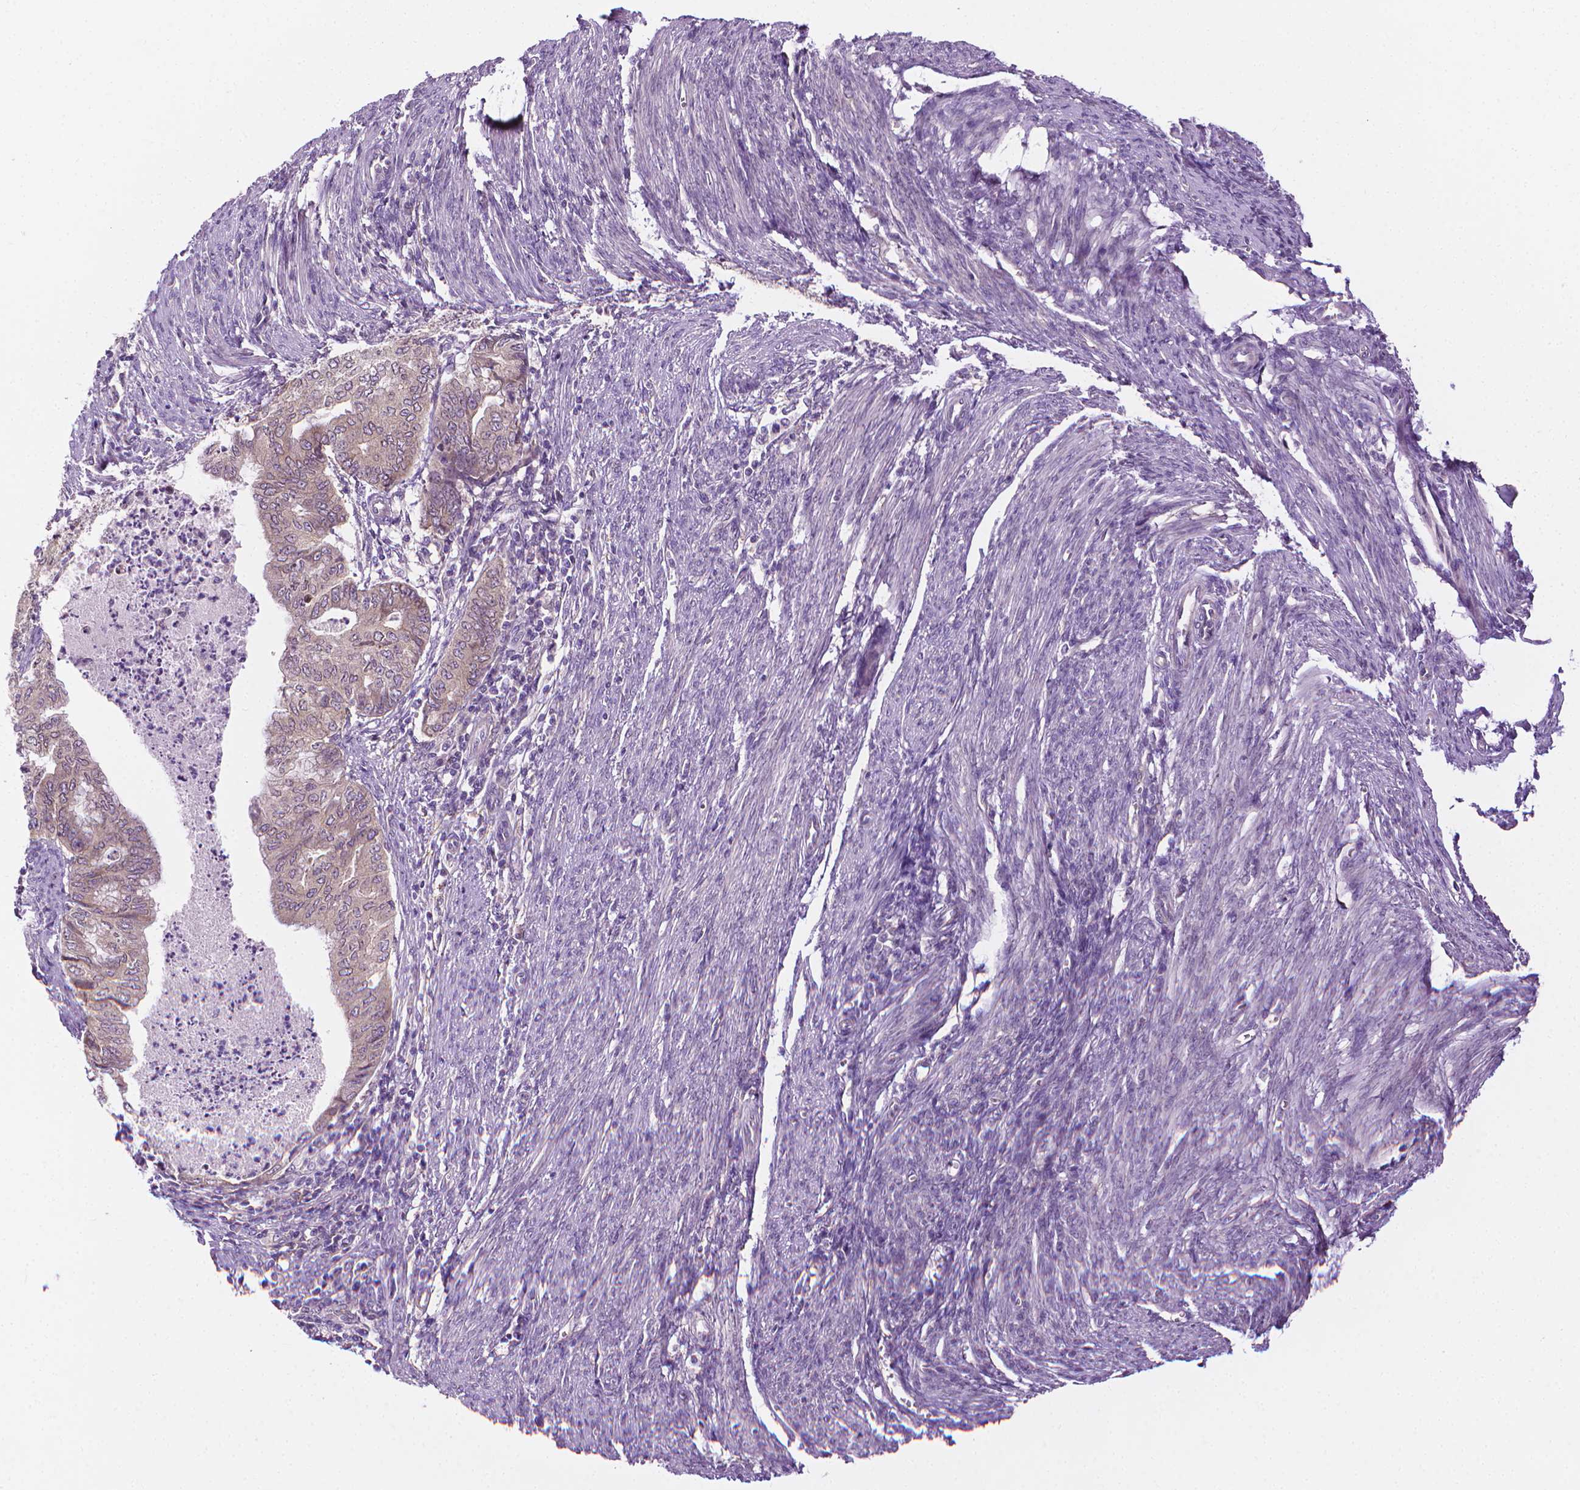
{"staining": {"intensity": "negative", "quantity": "none", "location": "none"}, "tissue": "endometrial cancer", "cell_type": "Tumor cells", "image_type": "cancer", "snomed": [{"axis": "morphology", "description": "Adenocarcinoma, NOS"}, {"axis": "topography", "description": "Endometrium"}], "caption": "Immunohistochemistry (IHC) histopathology image of human adenocarcinoma (endometrial) stained for a protein (brown), which shows no expression in tumor cells. Nuclei are stained in blue.", "gene": "MCOLN3", "patient": {"sex": "female", "age": 79}}